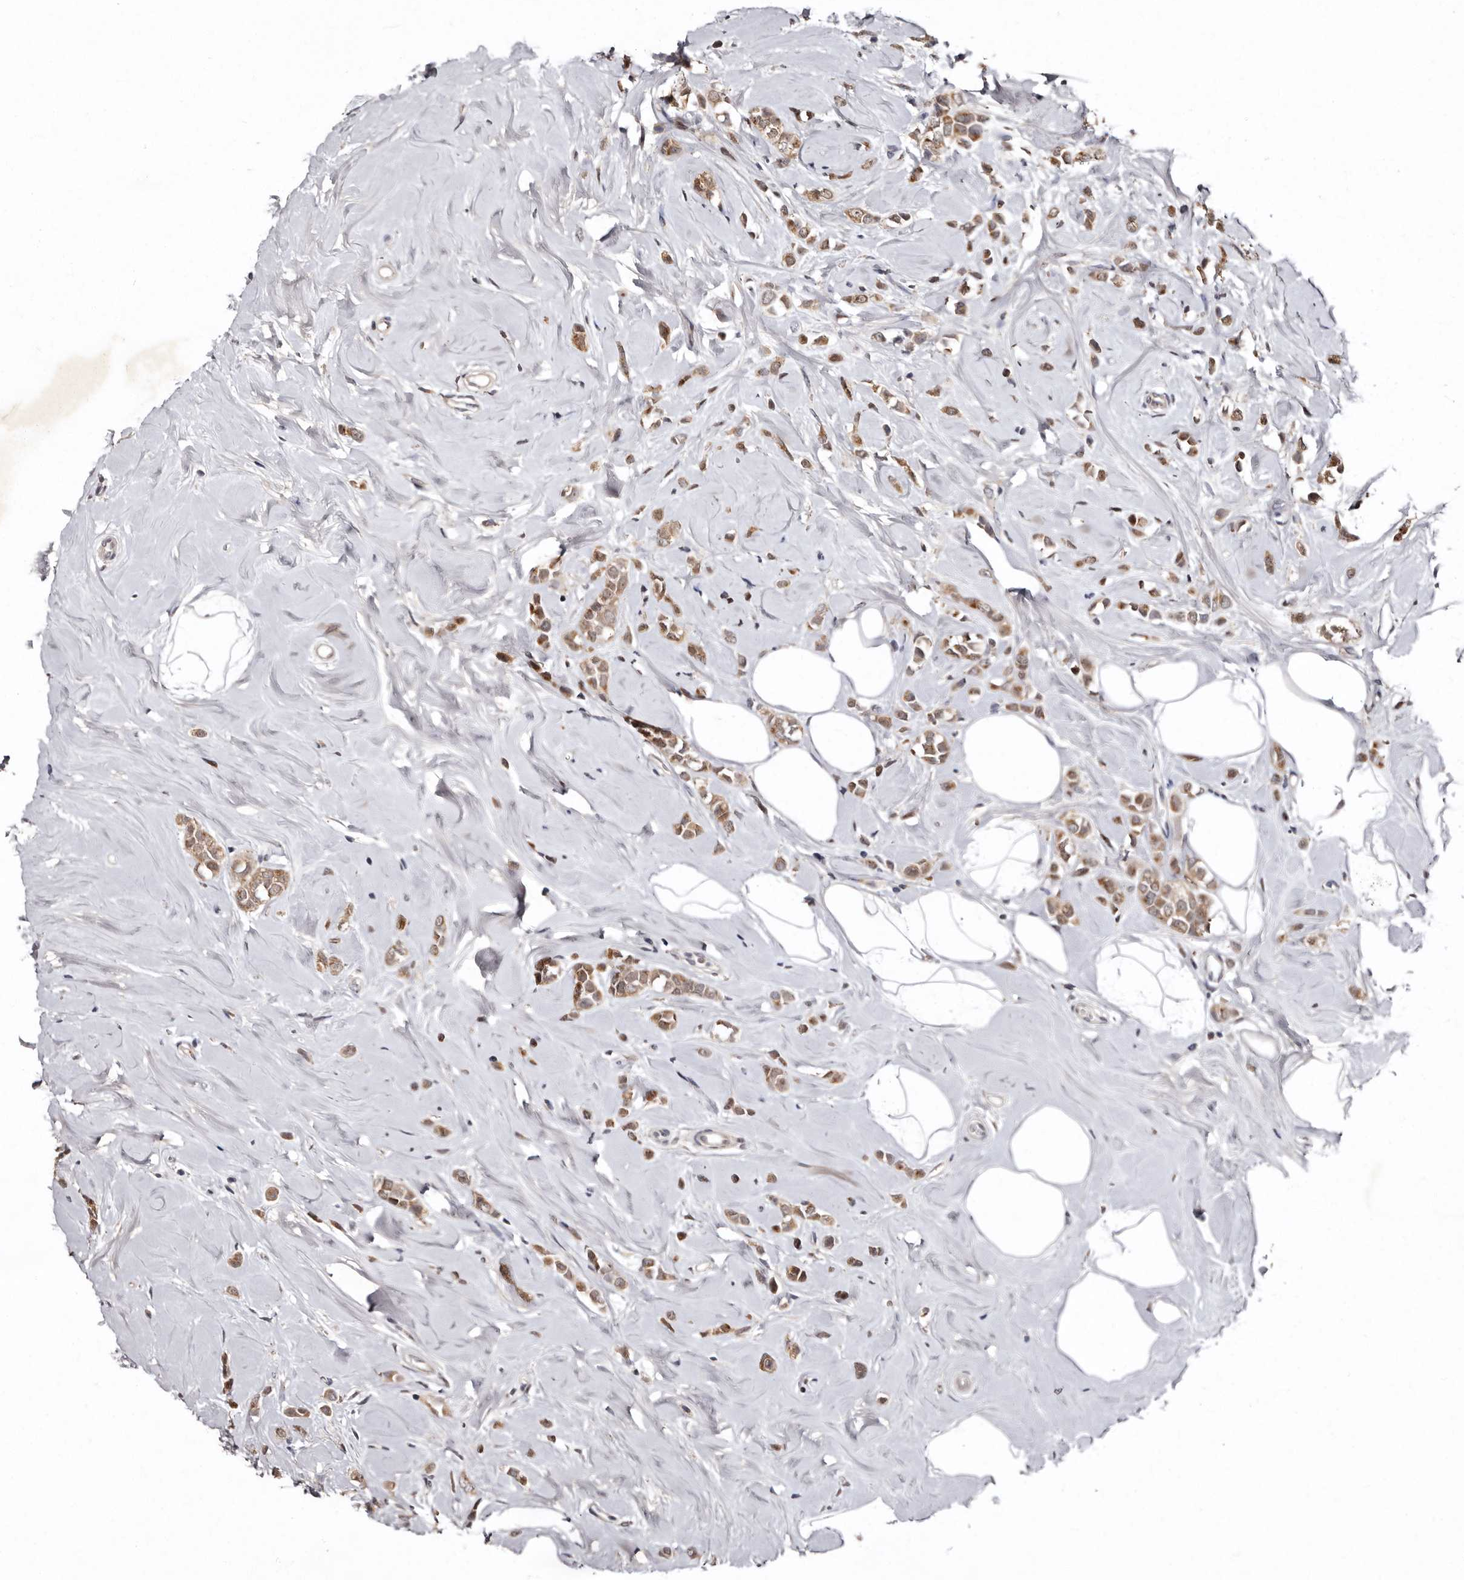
{"staining": {"intensity": "moderate", "quantity": ">75%", "location": "cytoplasmic/membranous"}, "tissue": "breast cancer", "cell_type": "Tumor cells", "image_type": "cancer", "snomed": [{"axis": "morphology", "description": "Lobular carcinoma"}, {"axis": "topography", "description": "Breast"}], "caption": "Tumor cells show moderate cytoplasmic/membranous staining in approximately >75% of cells in breast cancer (lobular carcinoma). (IHC, brightfield microscopy, high magnification).", "gene": "FAM91A1", "patient": {"sex": "female", "age": 47}}